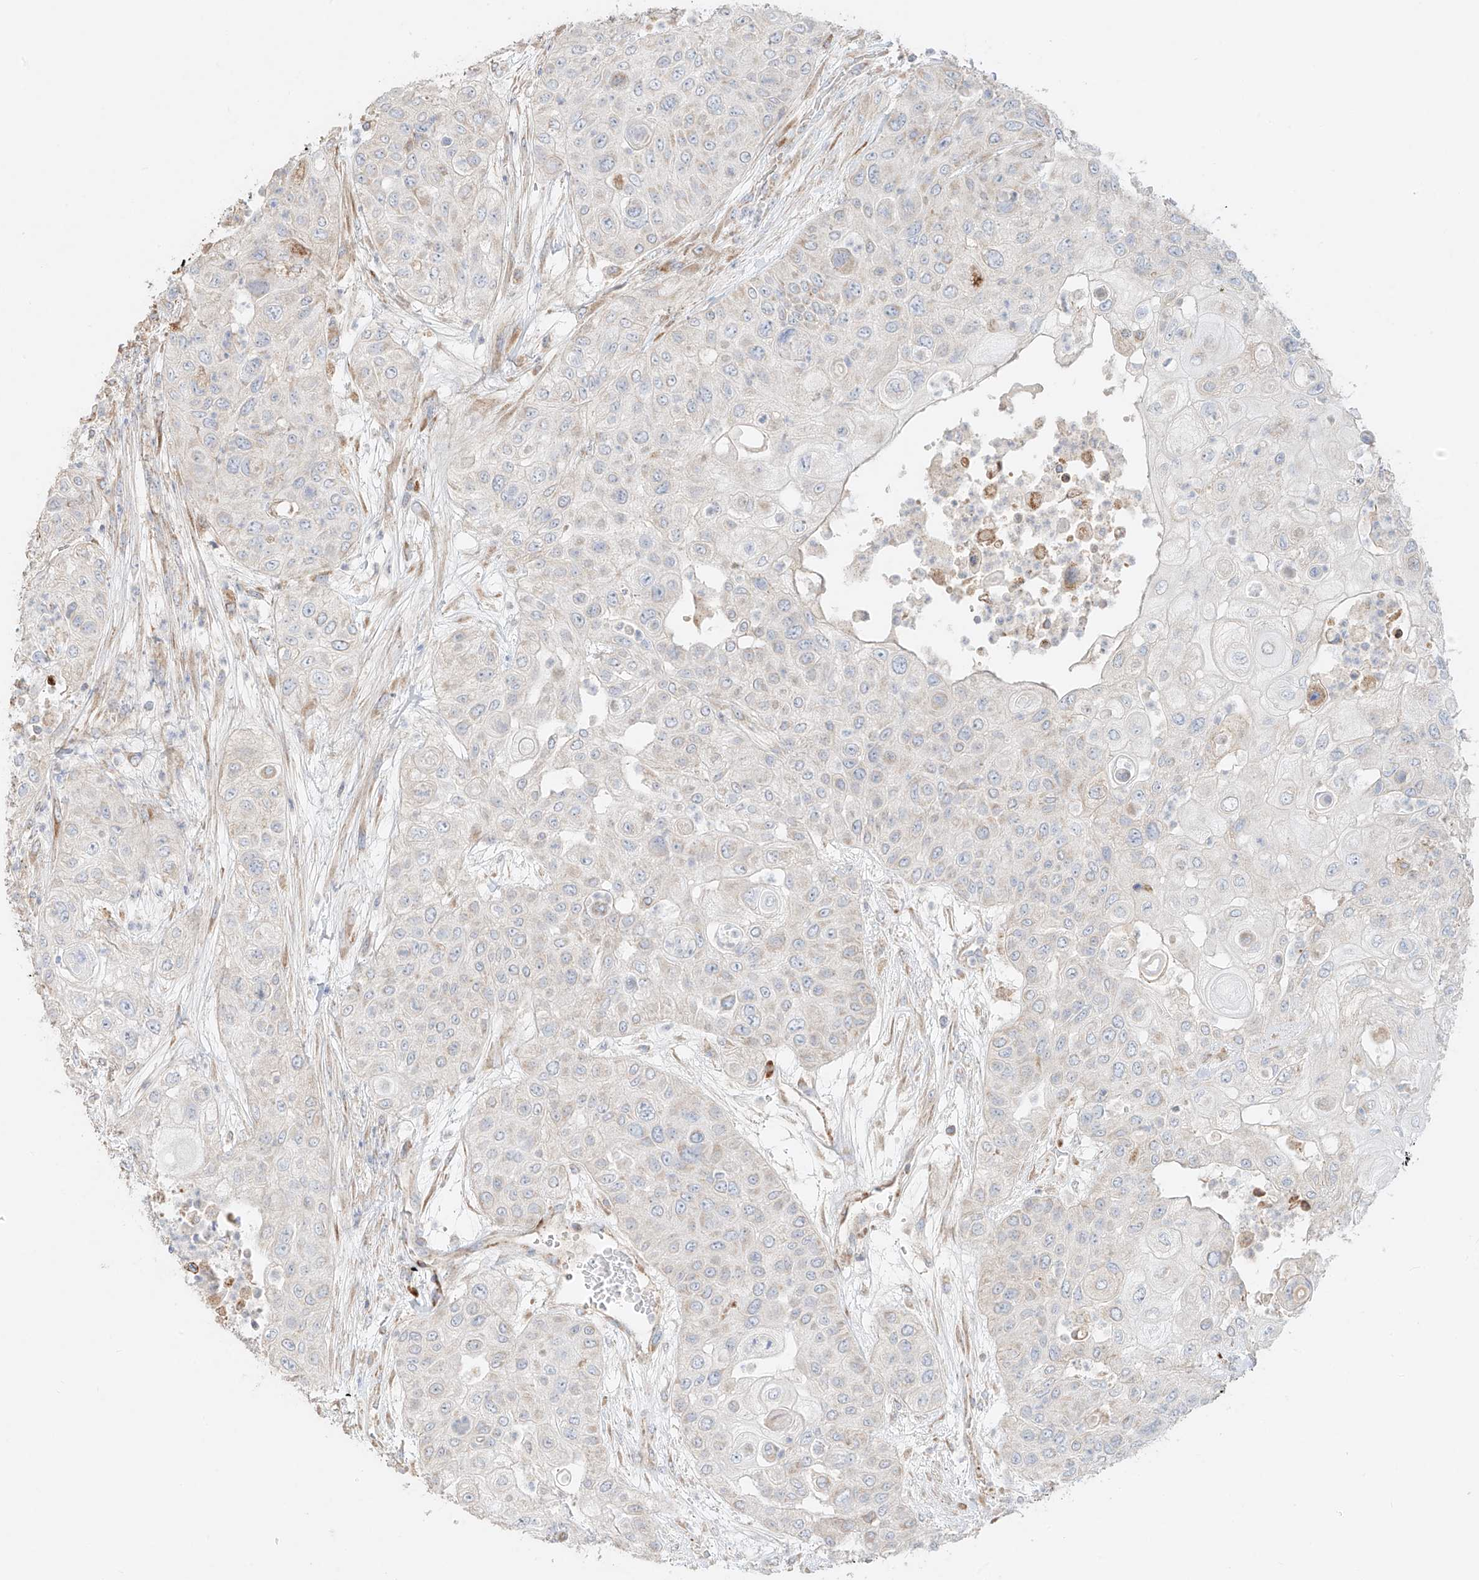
{"staining": {"intensity": "negative", "quantity": "none", "location": "none"}, "tissue": "urothelial cancer", "cell_type": "Tumor cells", "image_type": "cancer", "snomed": [{"axis": "morphology", "description": "Urothelial carcinoma, High grade"}, {"axis": "topography", "description": "Urinary bladder"}], "caption": "Tumor cells show no significant positivity in high-grade urothelial carcinoma.", "gene": "COLGALT2", "patient": {"sex": "female", "age": 79}}